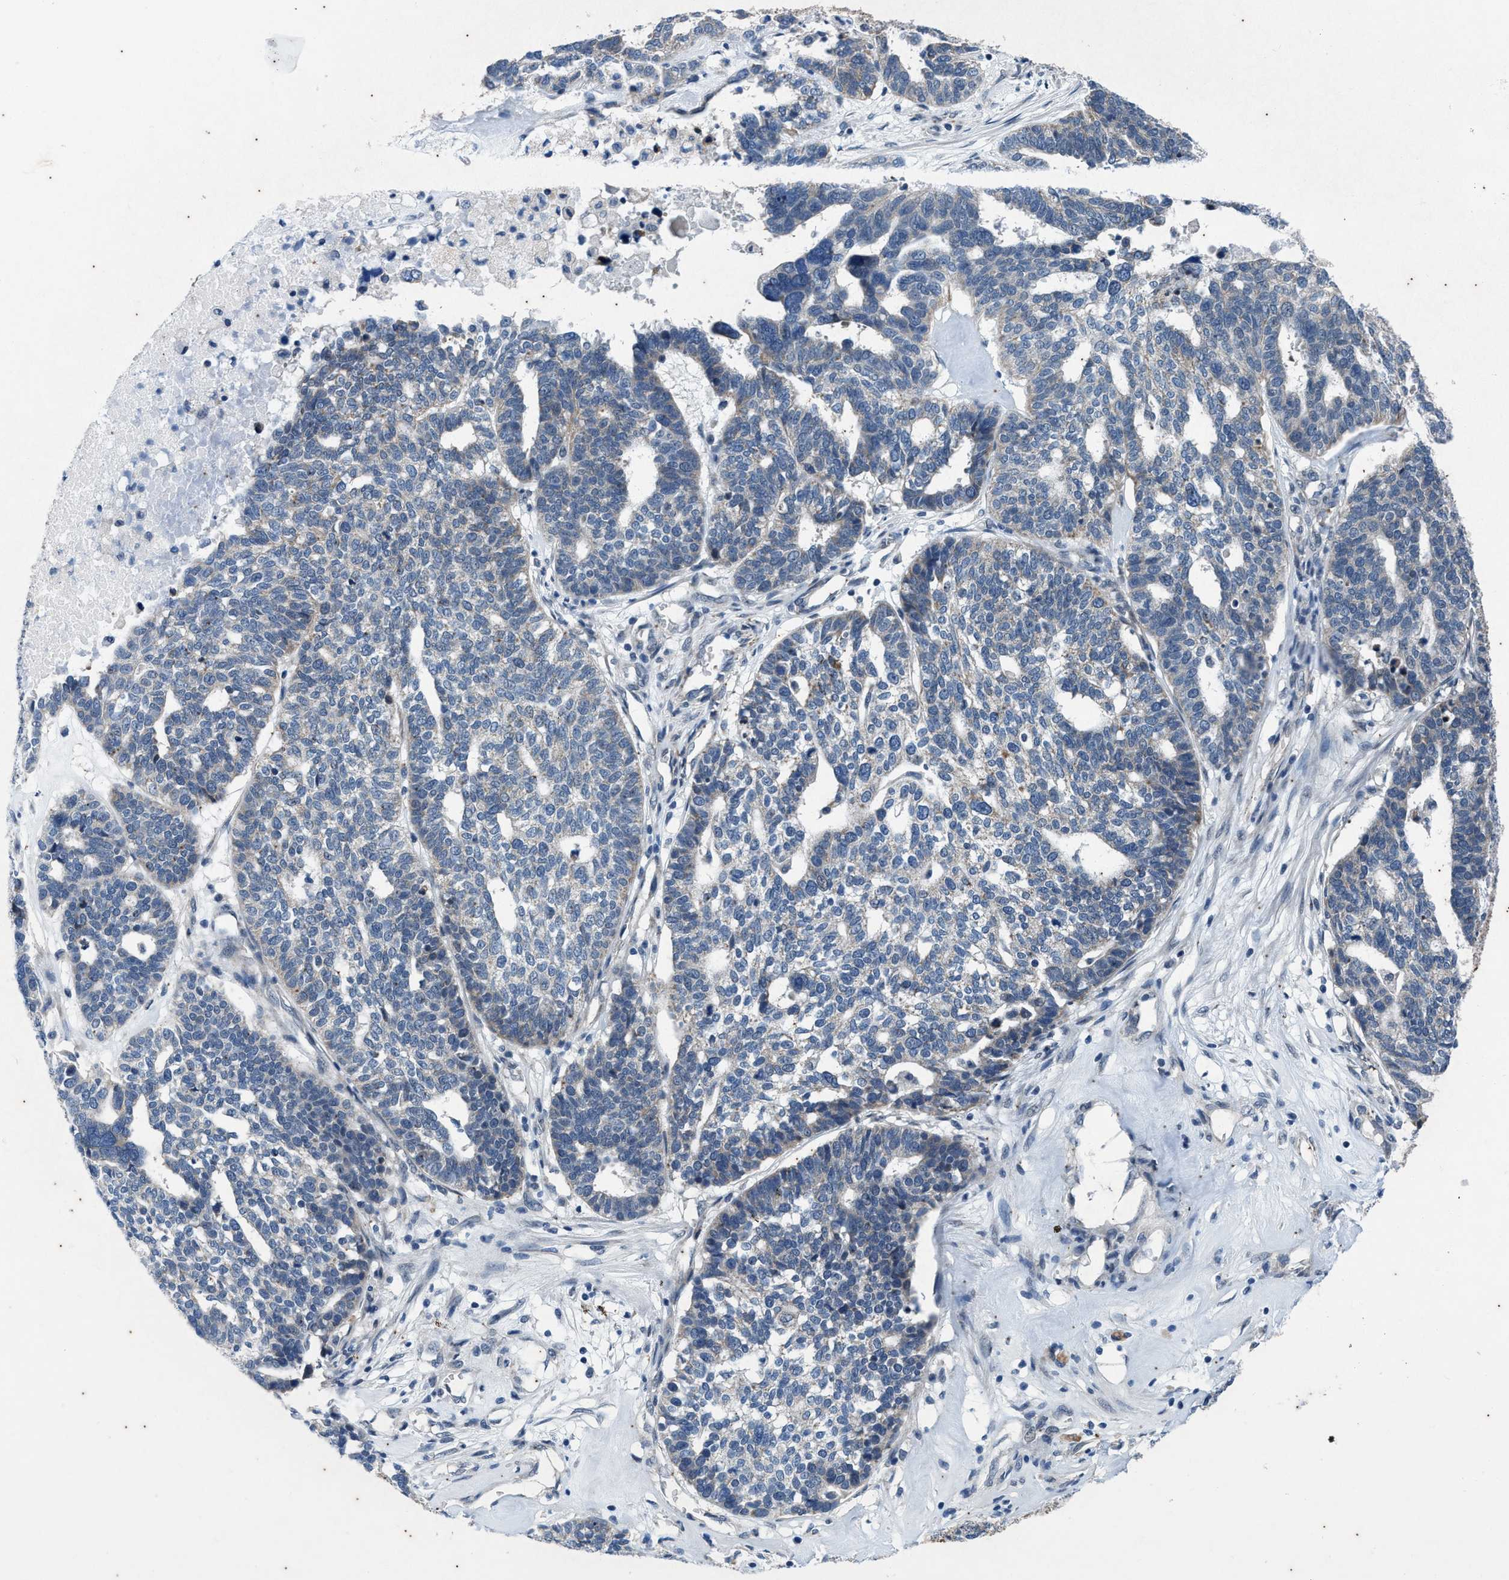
{"staining": {"intensity": "negative", "quantity": "none", "location": "none"}, "tissue": "ovarian cancer", "cell_type": "Tumor cells", "image_type": "cancer", "snomed": [{"axis": "morphology", "description": "Cystadenocarcinoma, serous, NOS"}, {"axis": "topography", "description": "Ovary"}], "caption": "Immunohistochemistry (IHC) image of human ovarian serous cystadenocarcinoma stained for a protein (brown), which shows no expression in tumor cells.", "gene": "KIF24", "patient": {"sex": "female", "age": 59}}